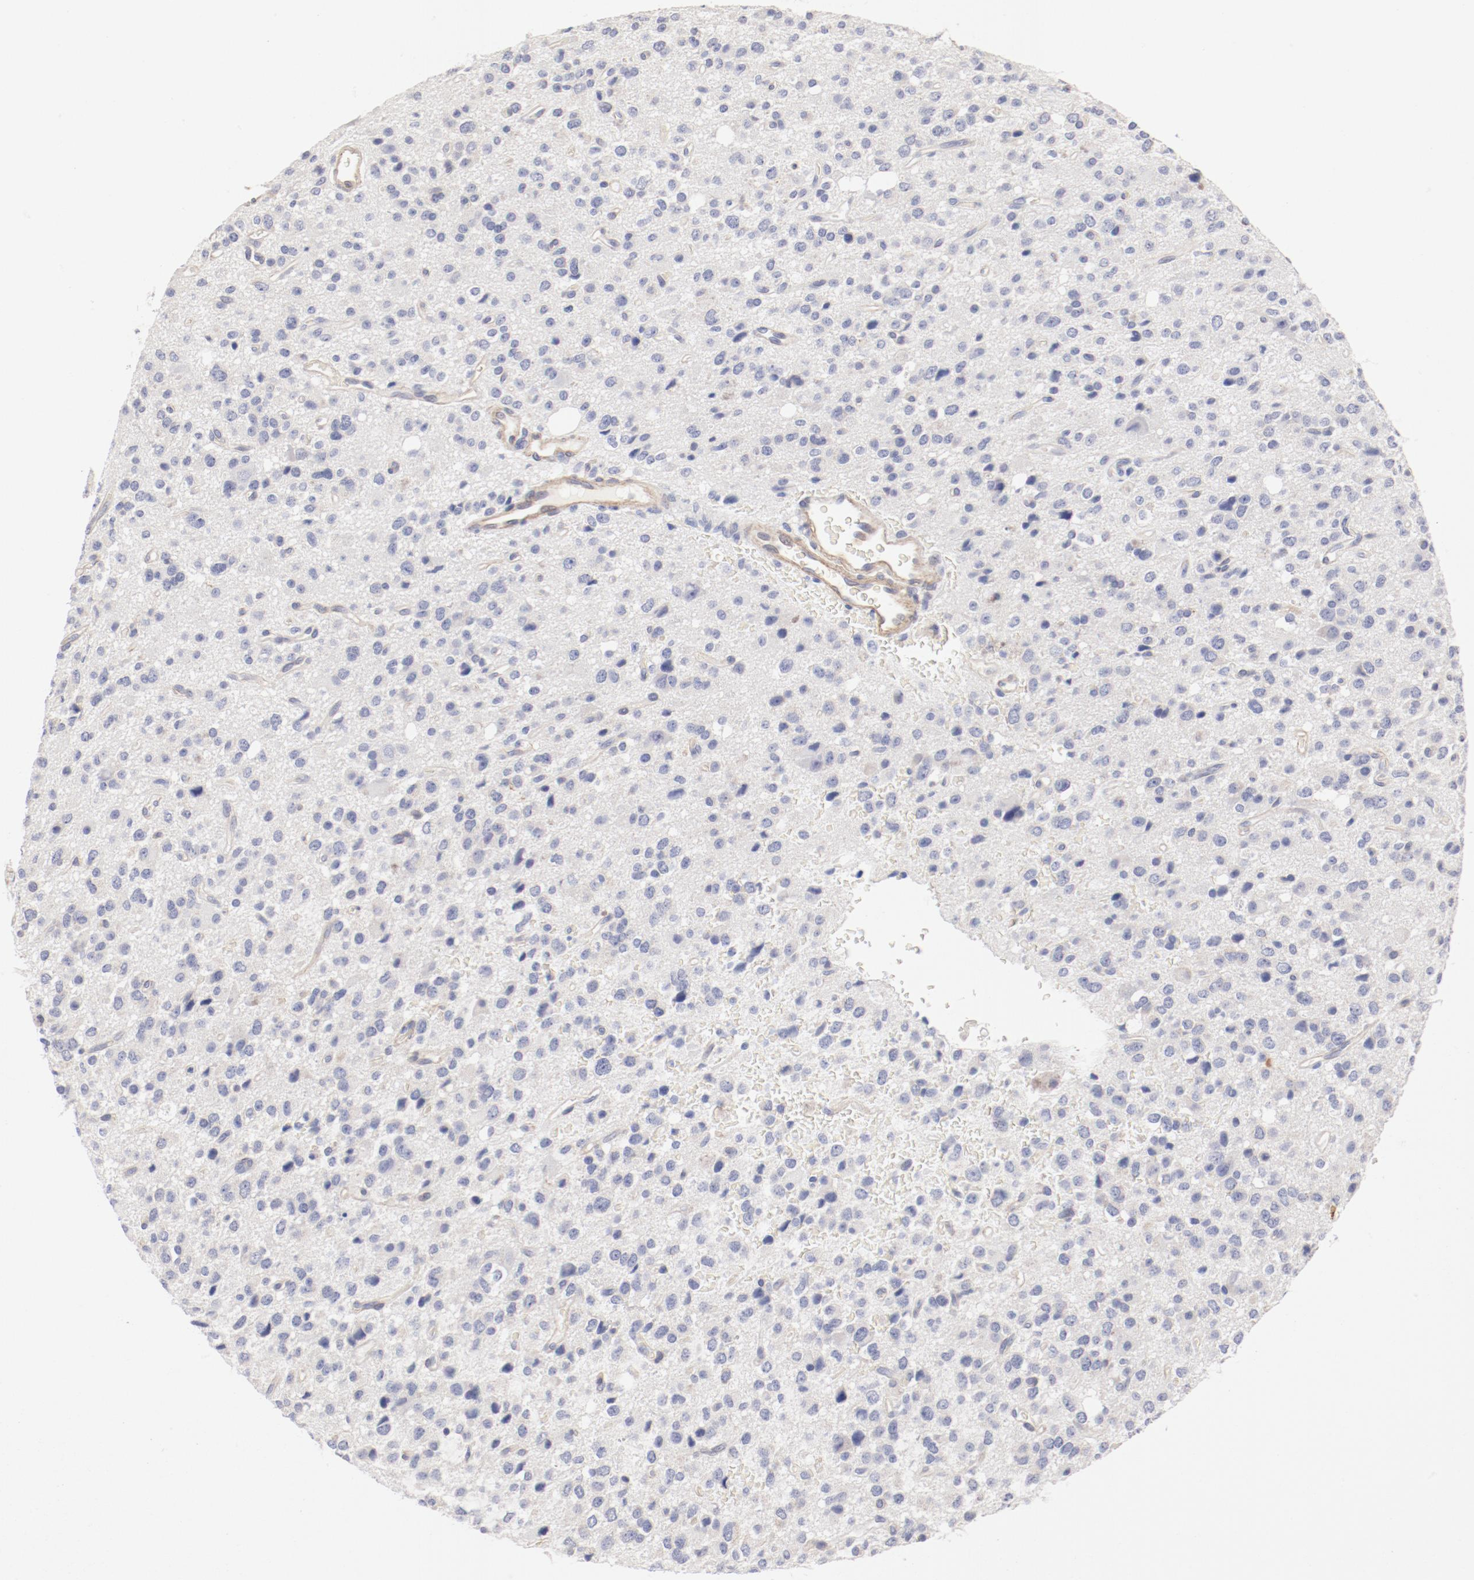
{"staining": {"intensity": "negative", "quantity": "none", "location": "none"}, "tissue": "glioma", "cell_type": "Tumor cells", "image_type": "cancer", "snomed": [{"axis": "morphology", "description": "Glioma, malignant, High grade"}, {"axis": "topography", "description": "Brain"}], "caption": "DAB immunohistochemical staining of human malignant glioma (high-grade) reveals no significant positivity in tumor cells. The staining is performed using DAB (3,3'-diaminobenzidine) brown chromogen with nuclei counter-stained in using hematoxylin.", "gene": "LAX1", "patient": {"sex": "male", "age": 47}}